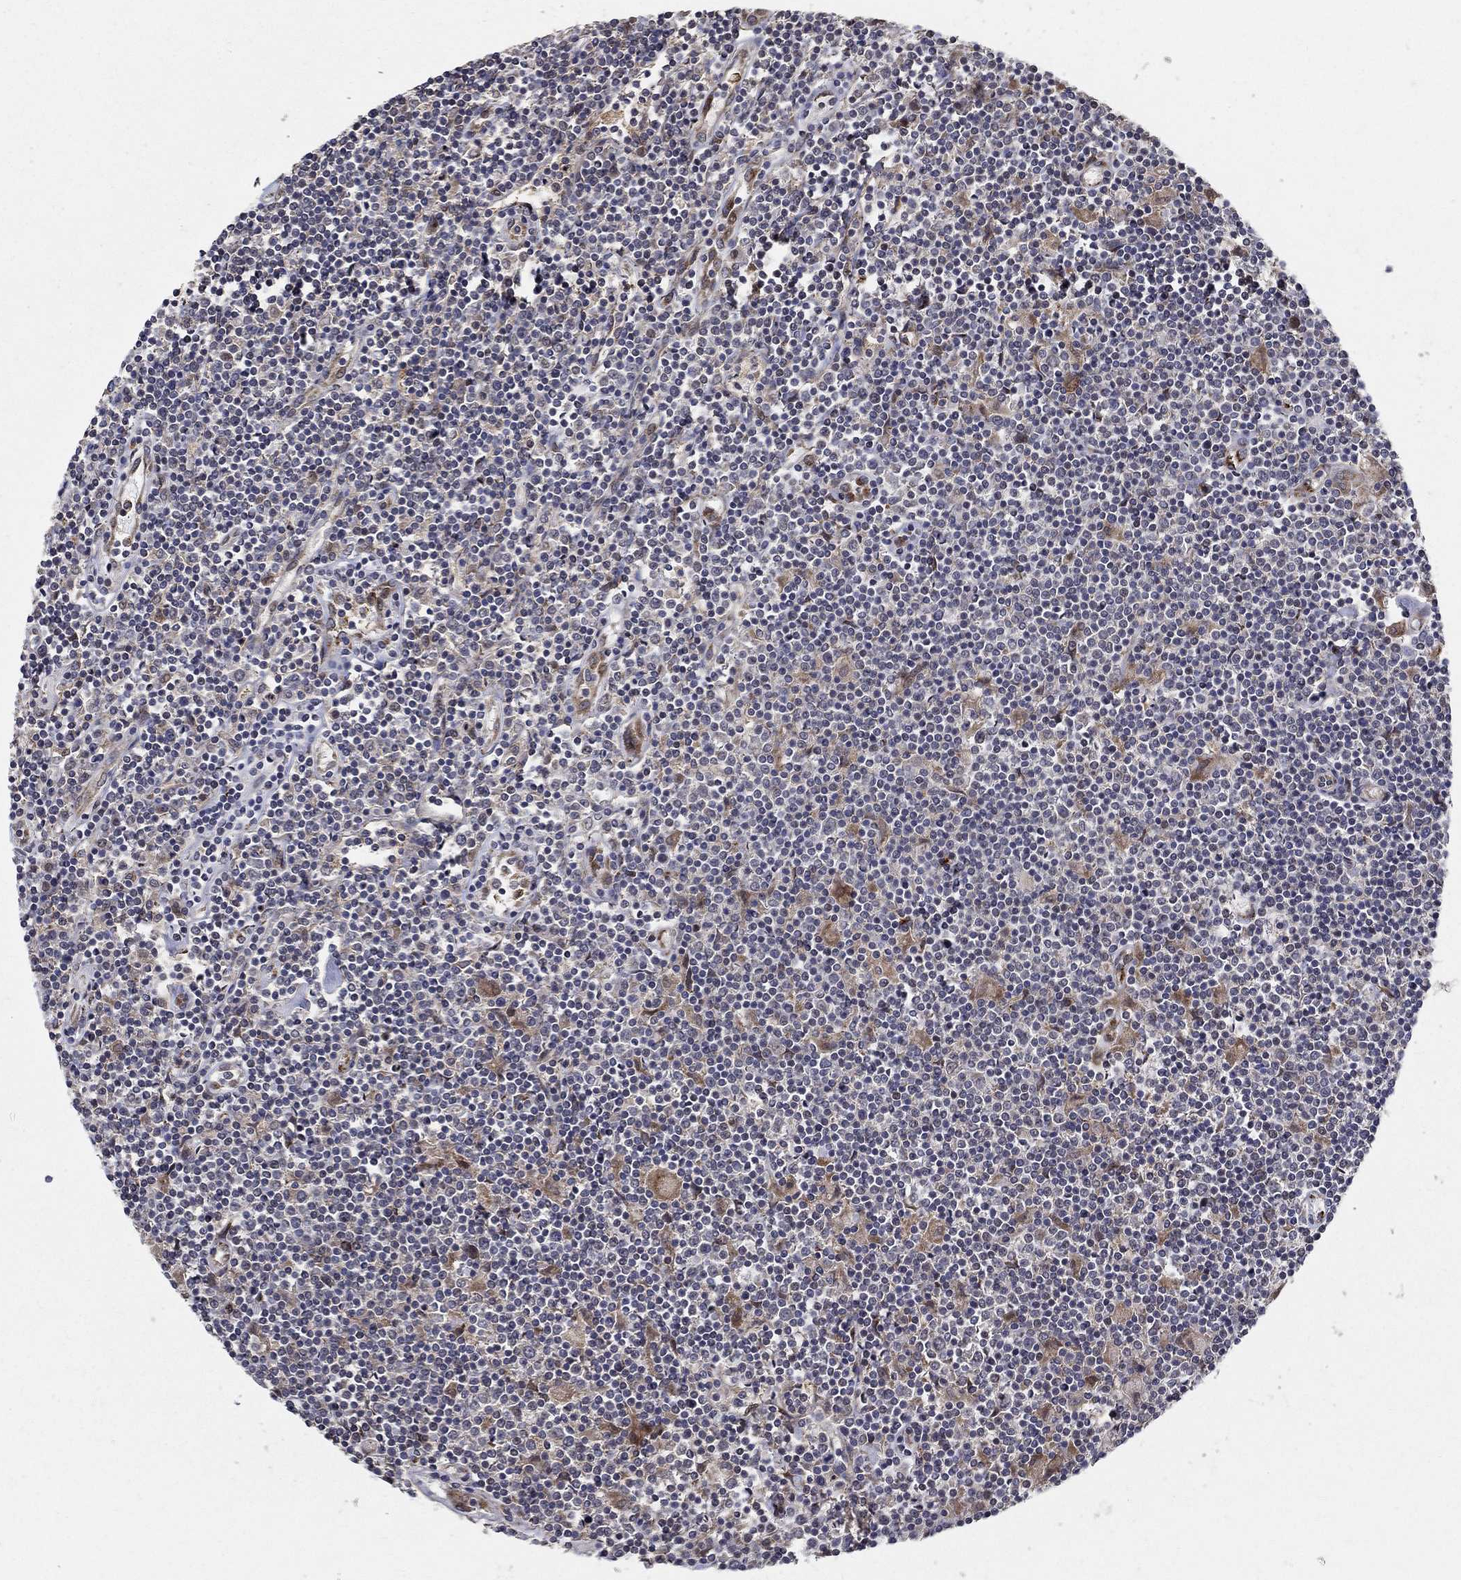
{"staining": {"intensity": "negative", "quantity": "none", "location": "none"}, "tissue": "lymphoma", "cell_type": "Tumor cells", "image_type": "cancer", "snomed": [{"axis": "morphology", "description": "Hodgkin's disease, NOS"}, {"axis": "topography", "description": "Lymph node"}], "caption": "IHC photomicrograph of neoplastic tissue: human Hodgkin's disease stained with DAB demonstrates no significant protein positivity in tumor cells. The staining is performed using DAB brown chromogen with nuclei counter-stained in using hematoxylin.", "gene": "ZNF594", "patient": {"sex": "male", "age": 40}}